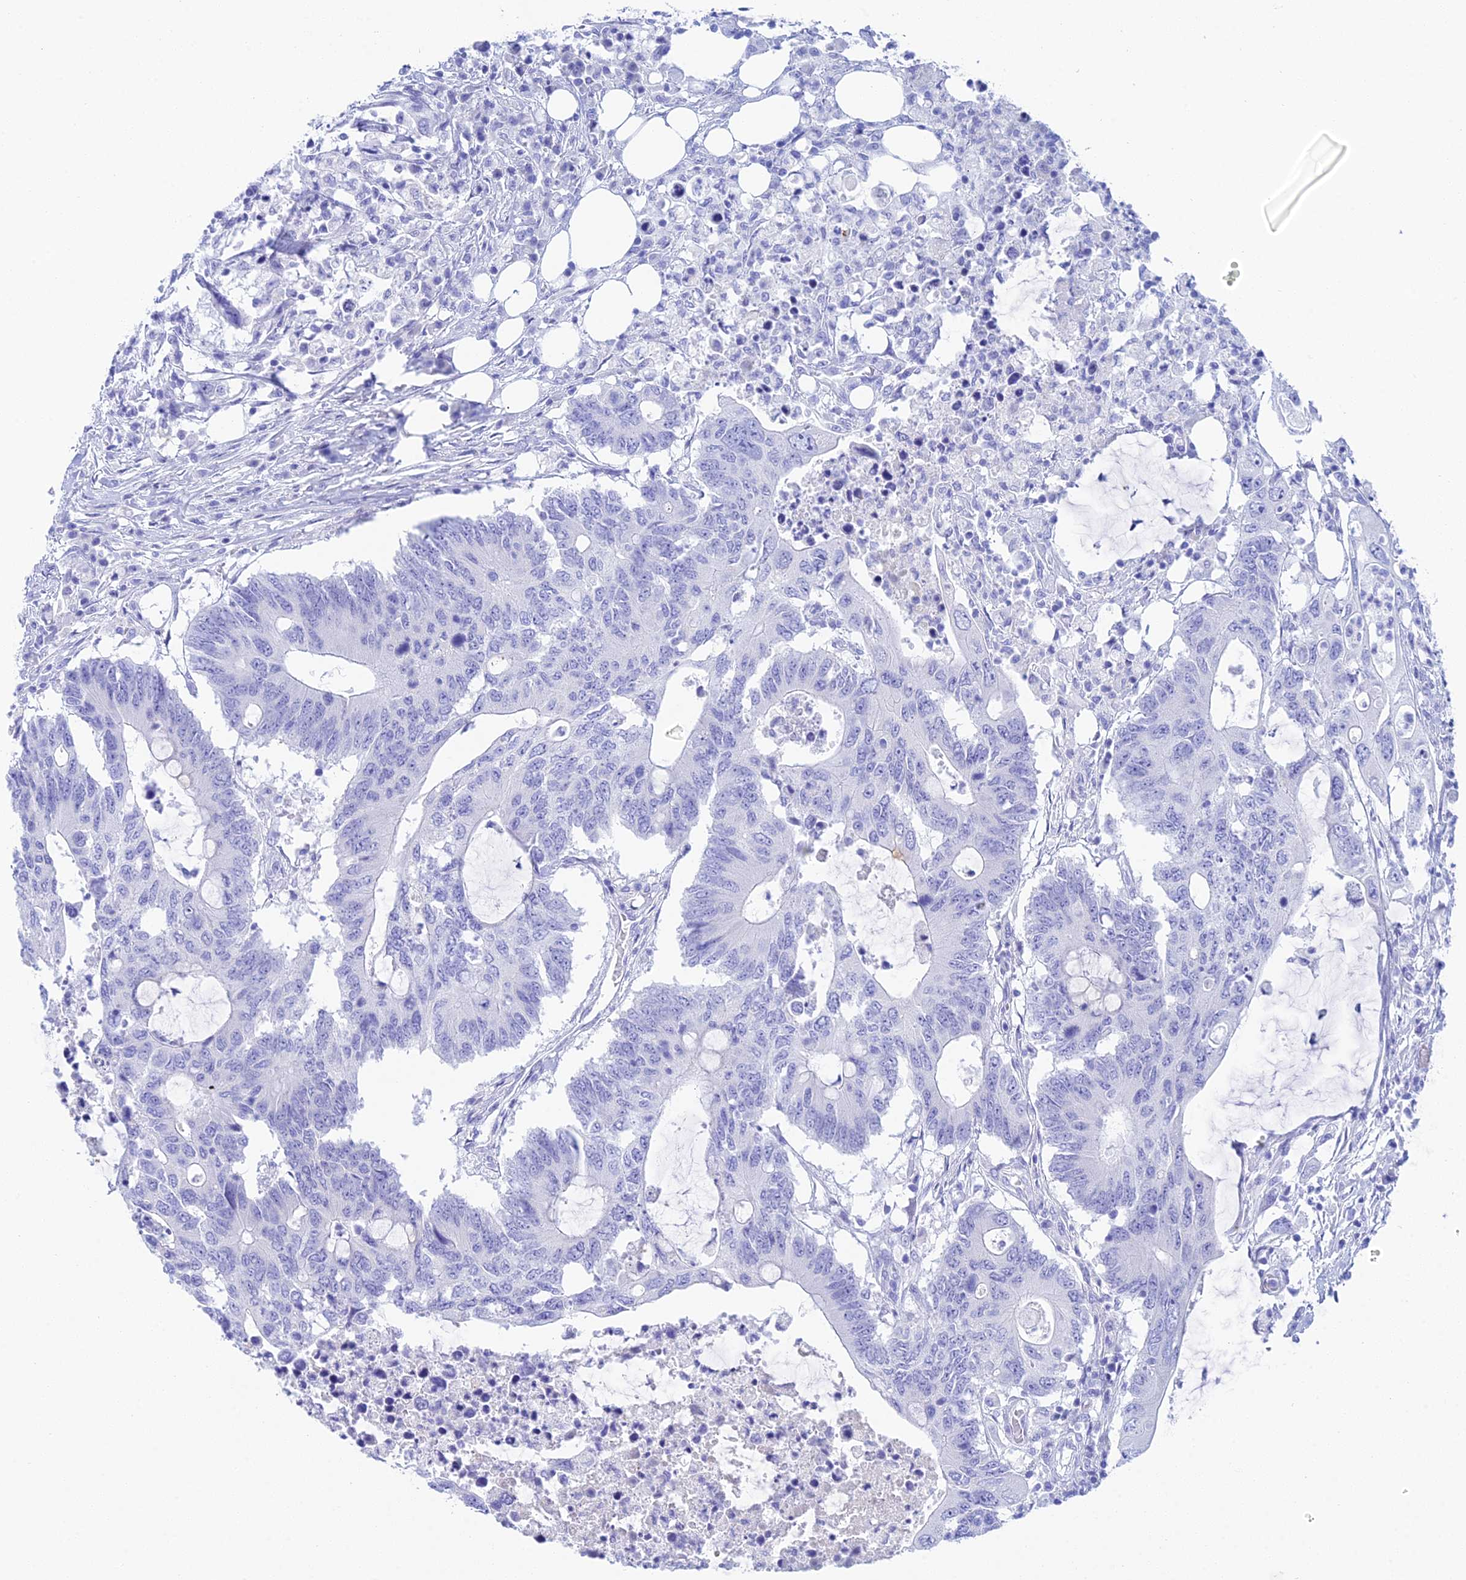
{"staining": {"intensity": "negative", "quantity": "none", "location": "none"}, "tissue": "colorectal cancer", "cell_type": "Tumor cells", "image_type": "cancer", "snomed": [{"axis": "morphology", "description": "Adenocarcinoma, NOS"}, {"axis": "topography", "description": "Colon"}], "caption": "DAB immunohistochemical staining of colorectal cancer (adenocarcinoma) demonstrates no significant positivity in tumor cells.", "gene": "REG1A", "patient": {"sex": "male", "age": 71}}